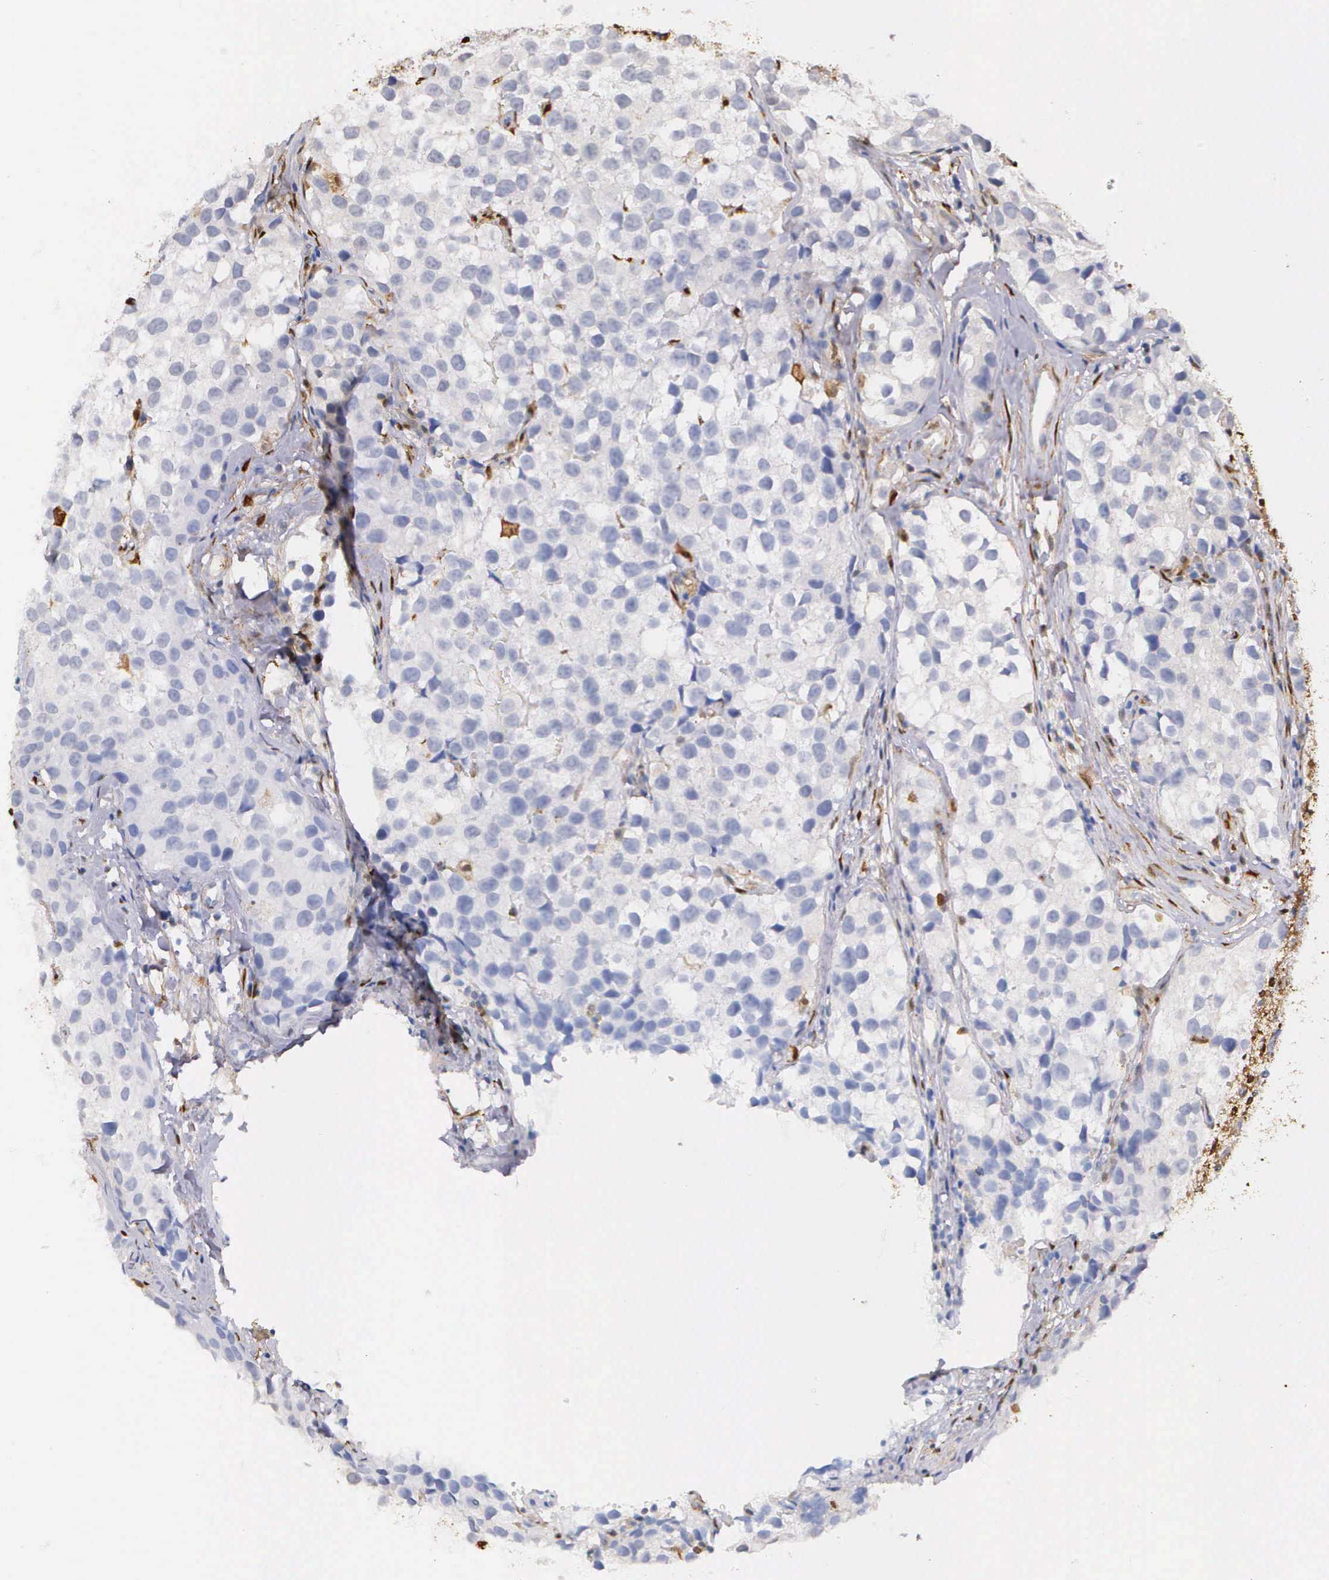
{"staining": {"intensity": "negative", "quantity": "none", "location": "none"}, "tissue": "testis cancer", "cell_type": "Tumor cells", "image_type": "cancer", "snomed": [{"axis": "morphology", "description": "Seminoma, NOS"}, {"axis": "topography", "description": "Testis"}], "caption": "DAB (3,3'-diaminobenzidine) immunohistochemical staining of human testis cancer shows no significant staining in tumor cells.", "gene": "LGALS1", "patient": {"sex": "male", "age": 39}}